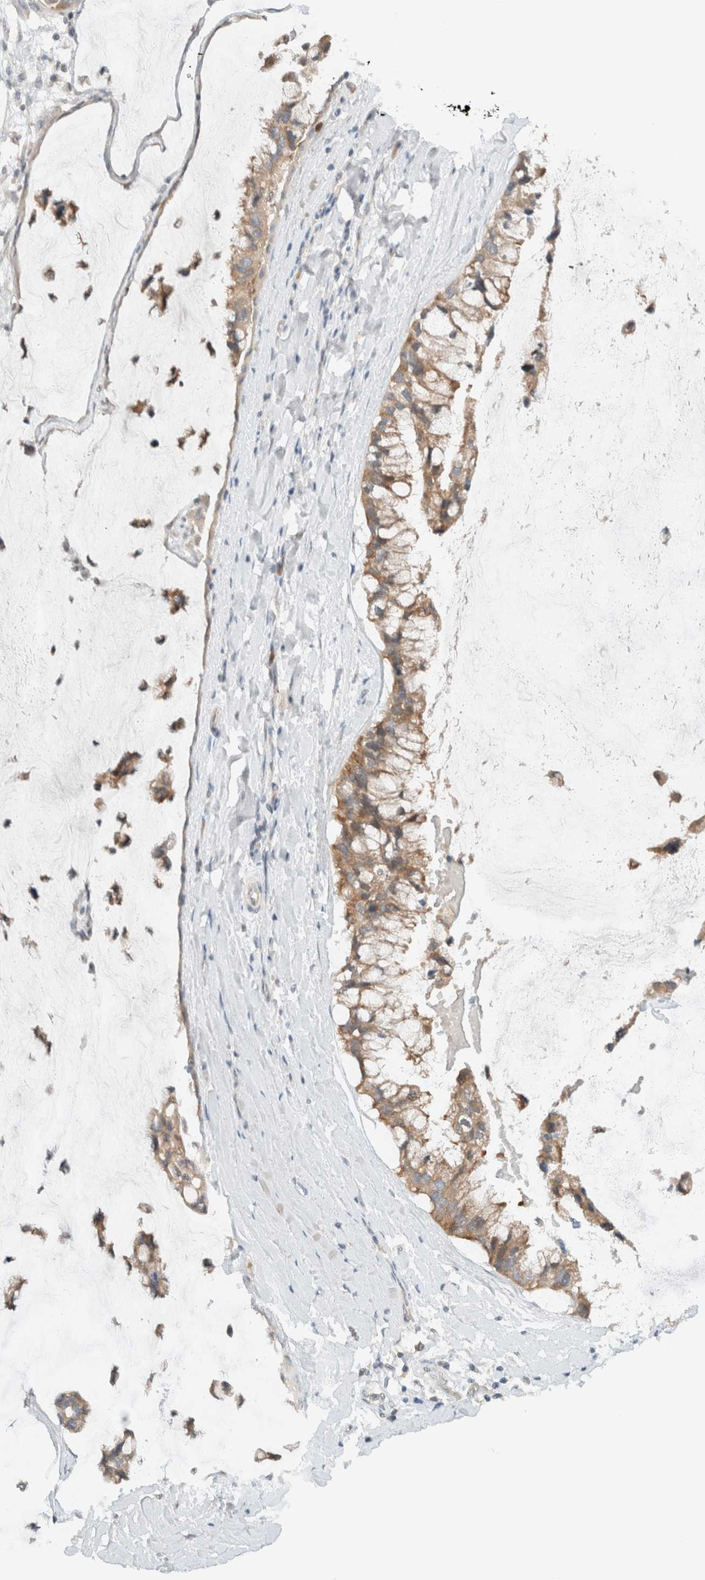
{"staining": {"intensity": "moderate", "quantity": ">75%", "location": "cytoplasmic/membranous"}, "tissue": "ovarian cancer", "cell_type": "Tumor cells", "image_type": "cancer", "snomed": [{"axis": "morphology", "description": "Cystadenocarcinoma, mucinous, NOS"}, {"axis": "topography", "description": "Ovary"}], "caption": "Protein expression analysis of mucinous cystadenocarcinoma (ovarian) shows moderate cytoplasmic/membranous positivity in about >75% of tumor cells. The staining is performed using DAB (3,3'-diaminobenzidine) brown chromogen to label protein expression. The nuclei are counter-stained blue using hematoxylin.", "gene": "ARFGEF2", "patient": {"sex": "female", "age": 39}}